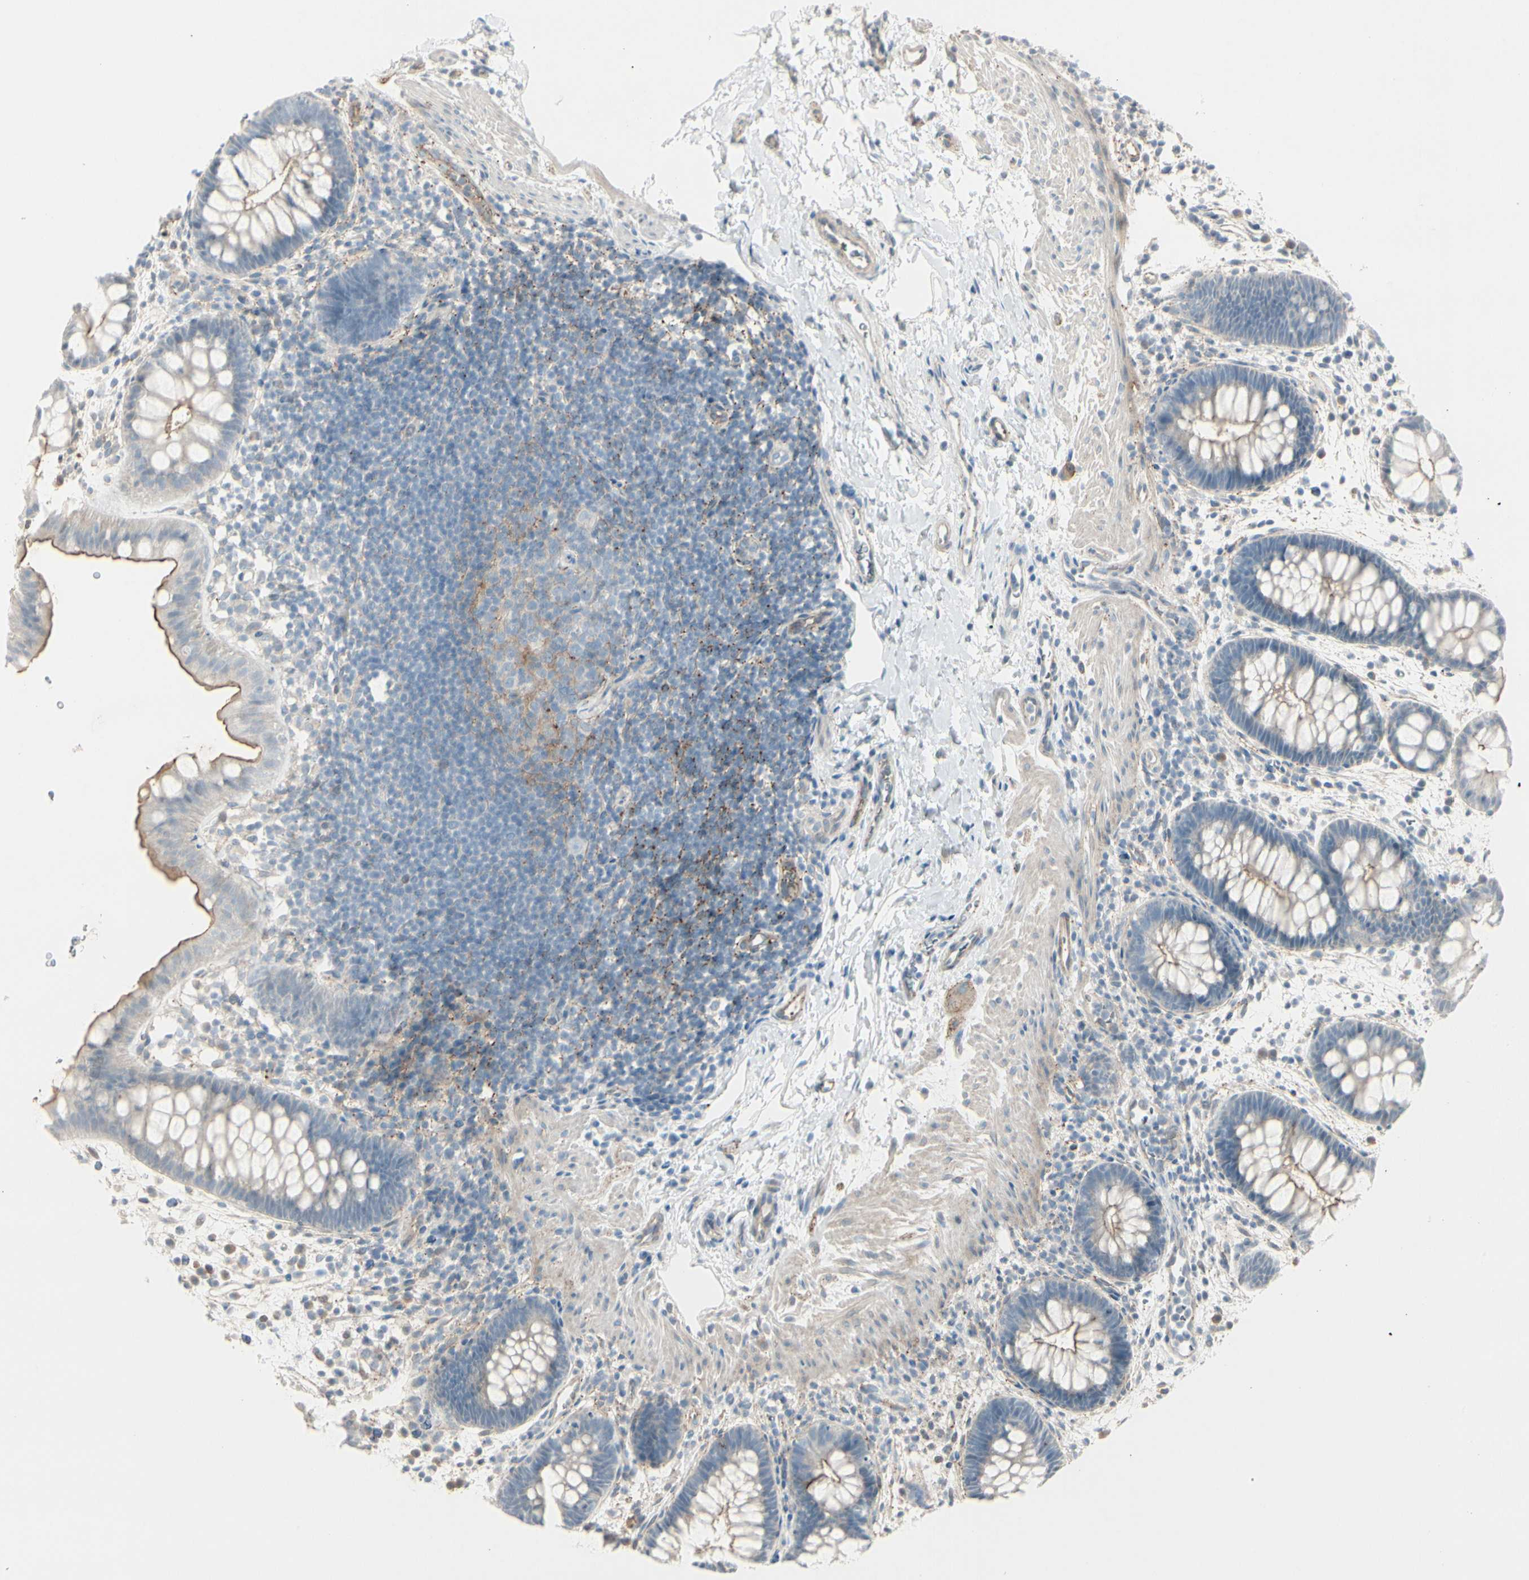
{"staining": {"intensity": "moderate", "quantity": "25%-75%", "location": "cytoplasmic/membranous"}, "tissue": "rectum", "cell_type": "Glandular cells", "image_type": "normal", "snomed": [{"axis": "morphology", "description": "Normal tissue, NOS"}, {"axis": "topography", "description": "Rectum"}], "caption": "Unremarkable rectum exhibits moderate cytoplasmic/membranous positivity in about 25%-75% of glandular cells, visualized by immunohistochemistry. (IHC, brightfield microscopy, high magnification).", "gene": "CACNA2D1", "patient": {"sex": "female", "age": 24}}